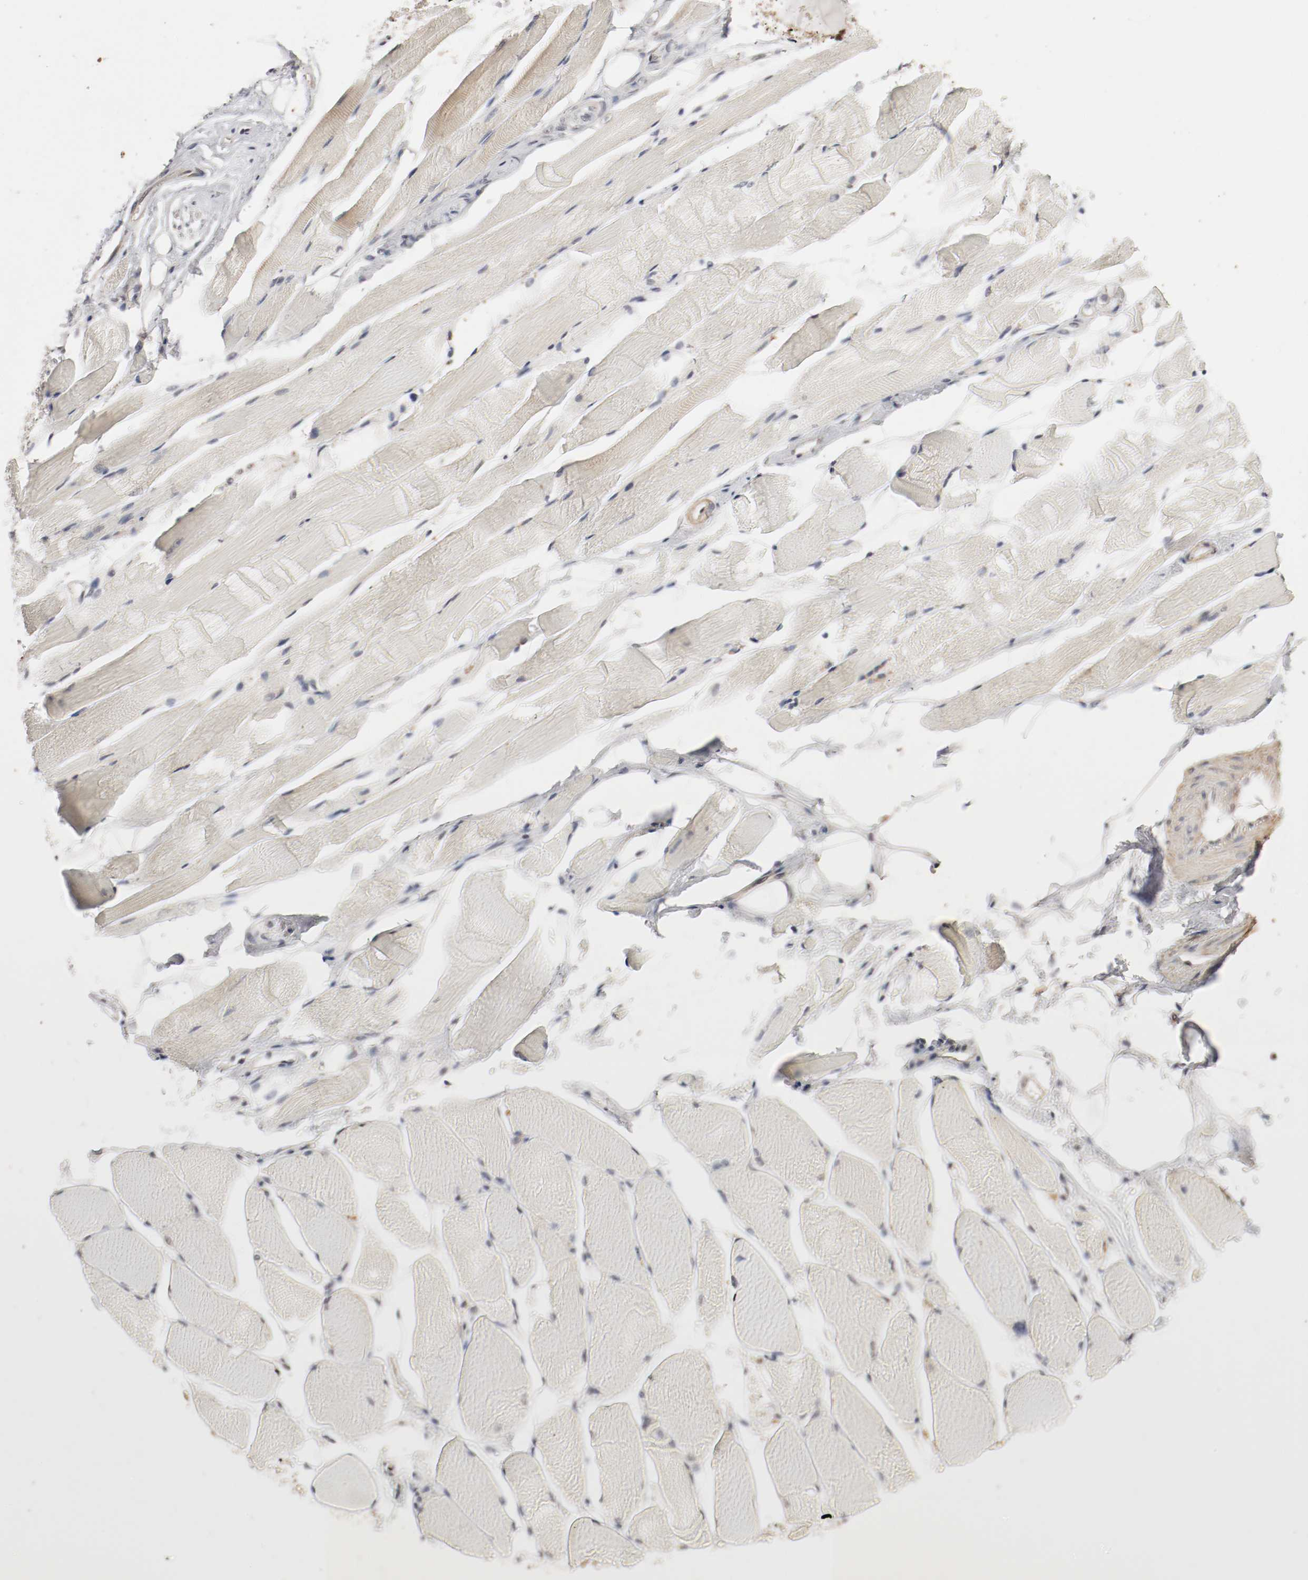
{"staining": {"intensity": "weak", "quantity": "25%-75%", "location": "cytoplasmic/membranous"}, "tissue": "skeletal muscle", "cell_type": "Myocytes", "image_type": "normal", "snomed": [{"axis": "morphology", "description": "Normal tissue, NOS"}, {"axis": "topography", "description": "Skeletal muscle"}, {"axis": "topography", "description": "Peripheral nerve tissue"}], "caption": "This micrograph reveals immunohistochemistry staining of normal human skeletal muscle, with low weak cytoplasmic/membranous expression in about 25%-75% of myocytes.", "gene": "CSNK2B", "patient": {"sex": "female", "age": 84}}